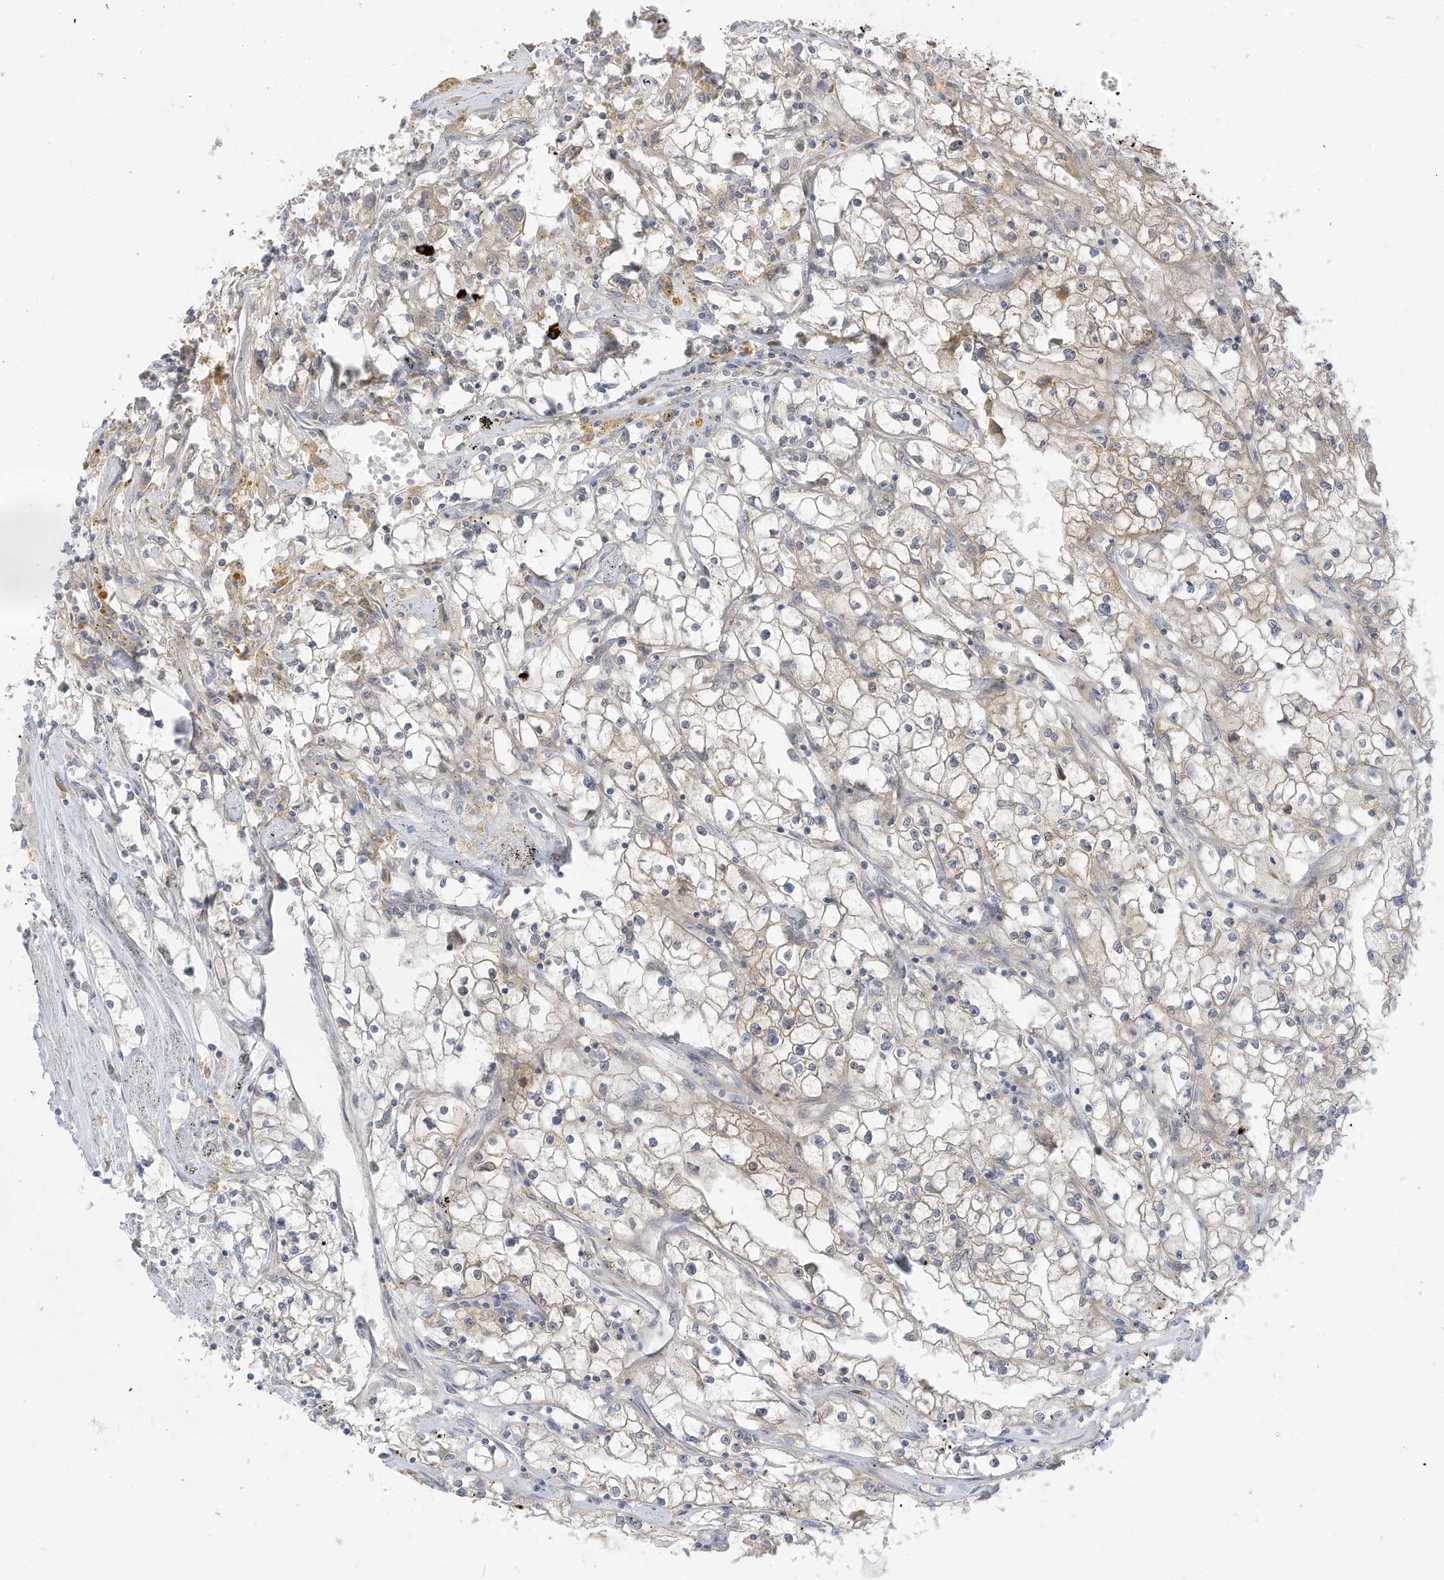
{"staining": {"intensity": "negative", "quantity": "none", "location": "none"}, "tissue": "renal cancer", "cell_type": "Tumor cells", "image_type": "cancer", "snomed": [{"axis": "morphology", "description": "Adenocarcinoma, NOS"}, {"axis": "topography", "description": "Kidney"}], "caption": "Immunohistochemical staining of renal cancer reveals no significant positivity in tumor cells.", "gene": "LRRN2", "patient": {"sex": "male", "age": 56}}